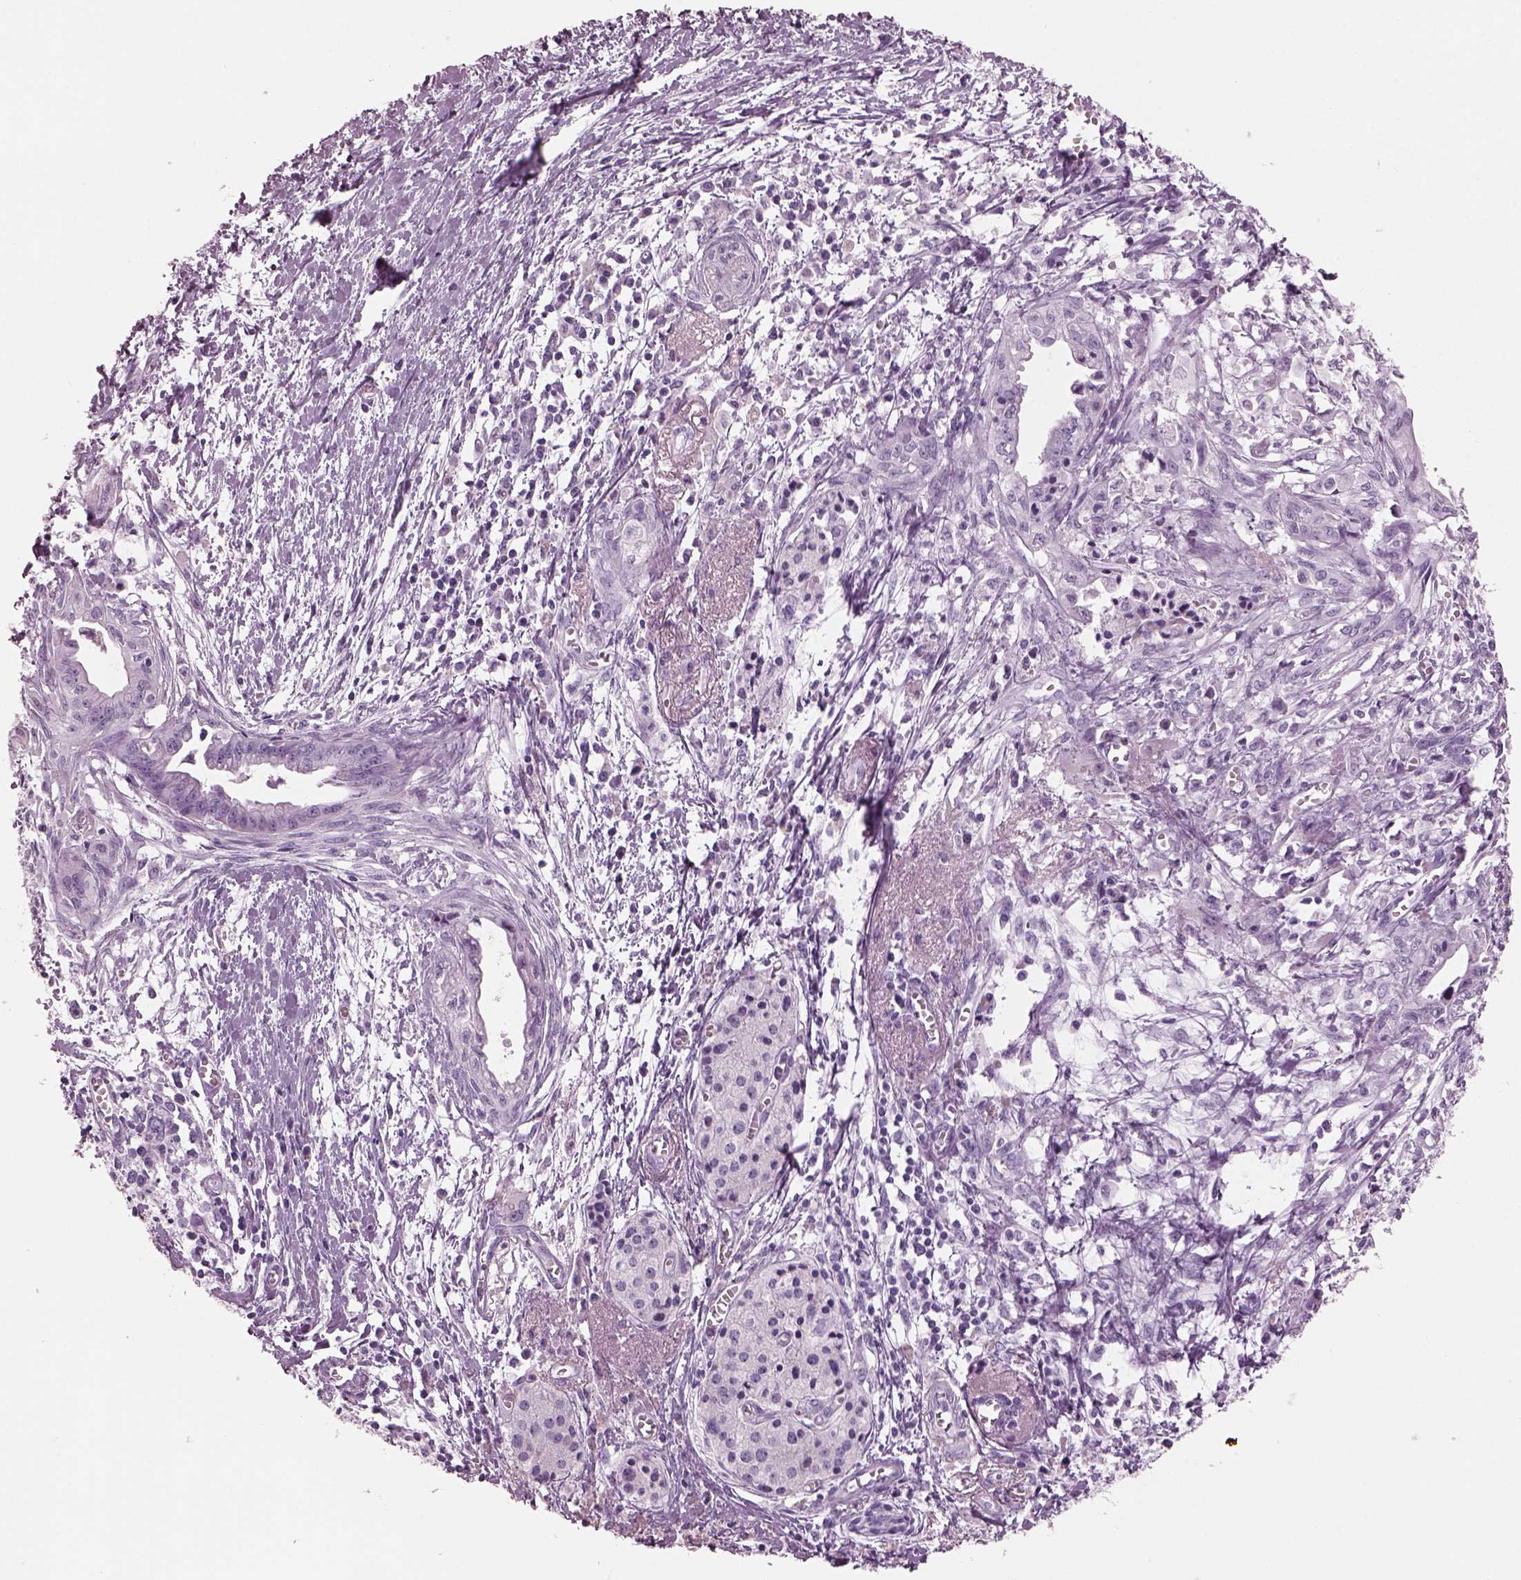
{"staining": {"intensity": "negative", "quantity": "none", "location": "none"}, "tissue": "pancreatic cancer", "cell_type": "Tumor cells", "image_type": "cancer", "snomed": [{"axis": "morphology", "description": "Adenocarcinoma, NOS"}, {"axis": "topography", "description": "Pancreas"}], "caption": "An immunohistochemistry (IHC) image of pancreatic cancer is shown. There is no staining in tumor cells of pancreatic cancer.", "gene": "HYDIN", "patient": {"sex": "female", "age": 61}}